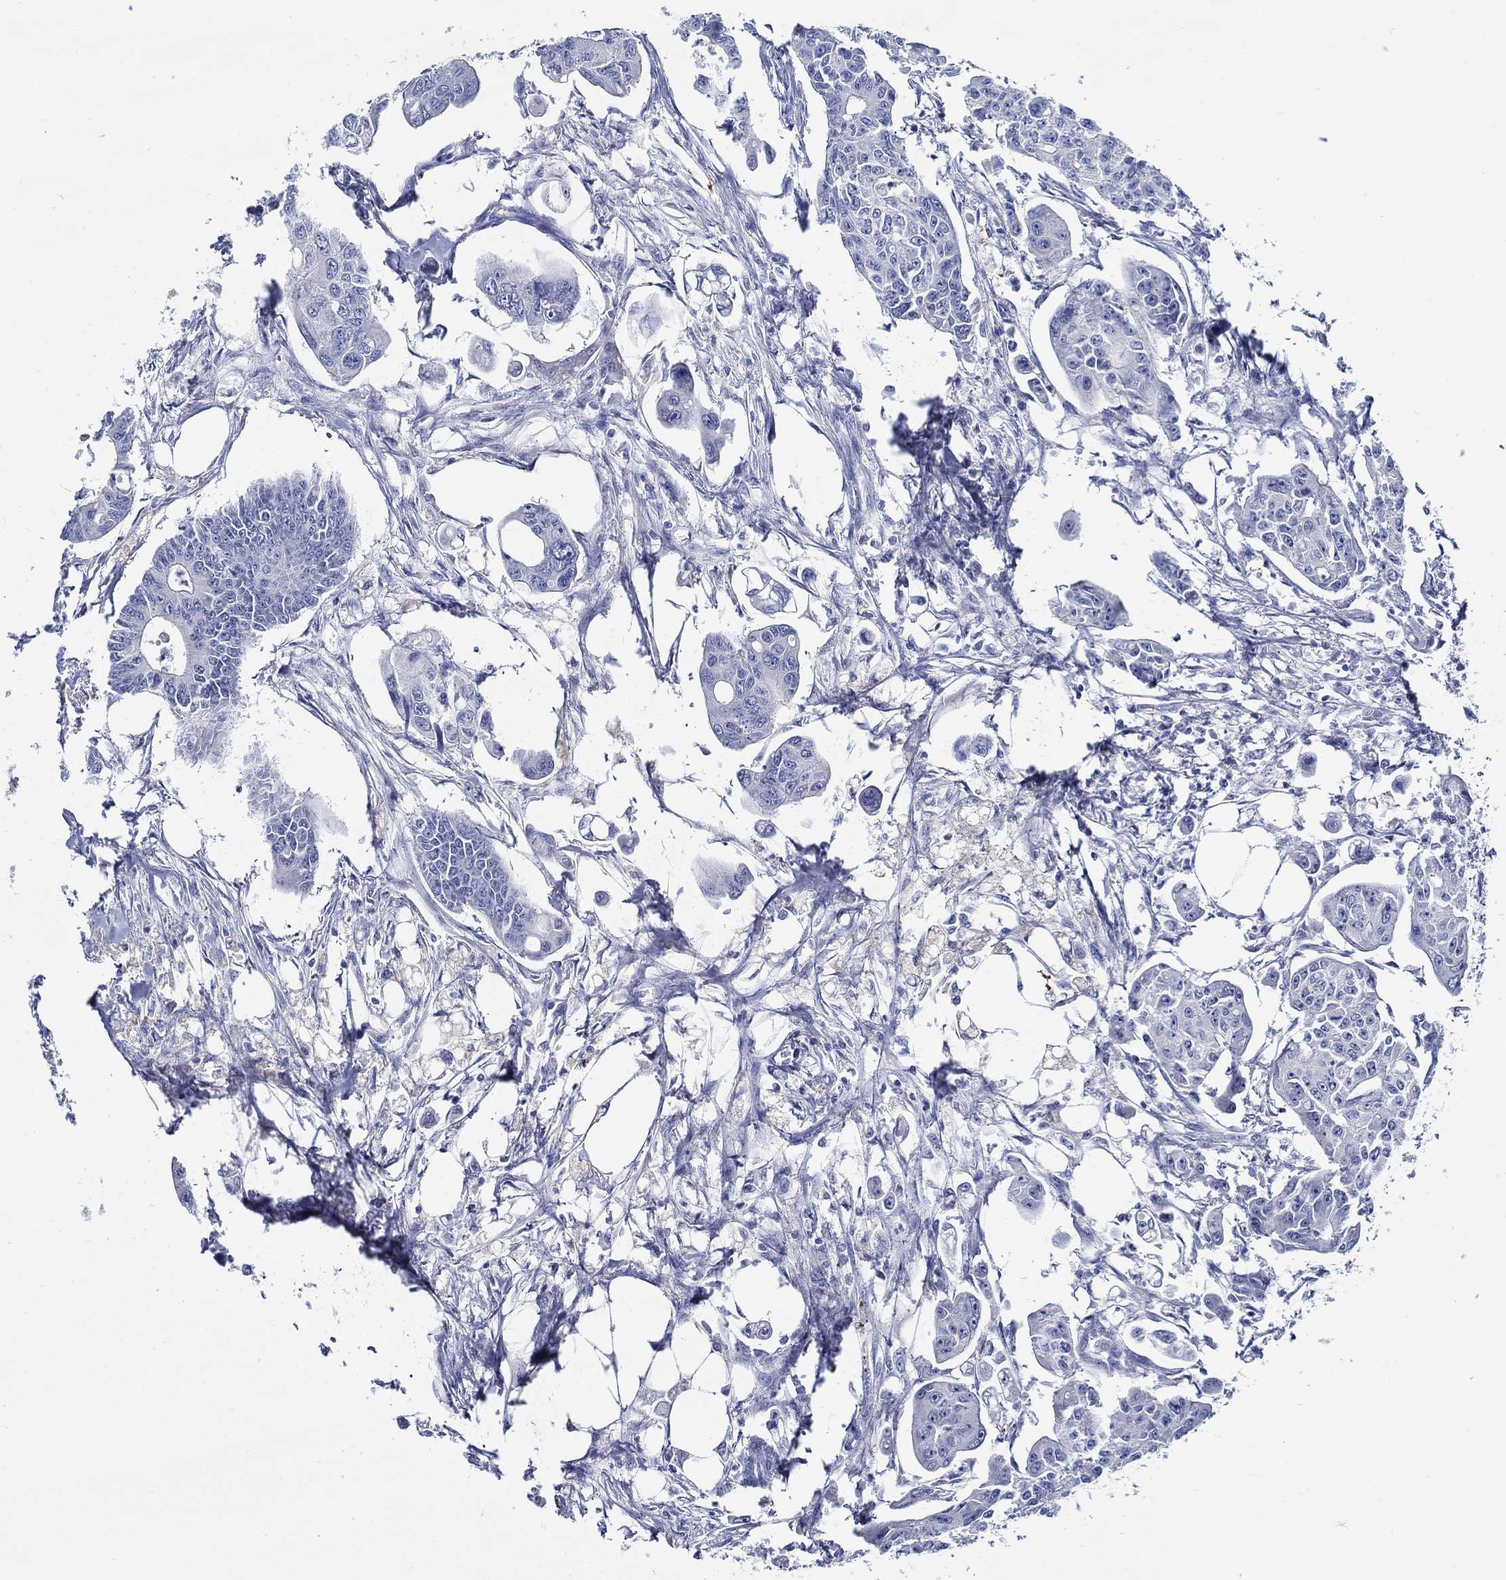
{"staining": {"intensity": "negative", "quantity": "none", "location": "none"}, "tissue": "colorectal cancer", "cell_type": "Tumor cells", "image_type": "cancer", "snomed": [{"axis": "morphology", "description": "Adenocarcinoma, NOS"}, {"axis": "topography", "description": "Colon"}], "caption": "Human adenocarcinoma (colorectal) stained for a protein using immunohistochemistry (IHC) displays no positivity in tumor cells.", "gene": "ALOX12", "patient": {"sex": "male", "age": 70}}